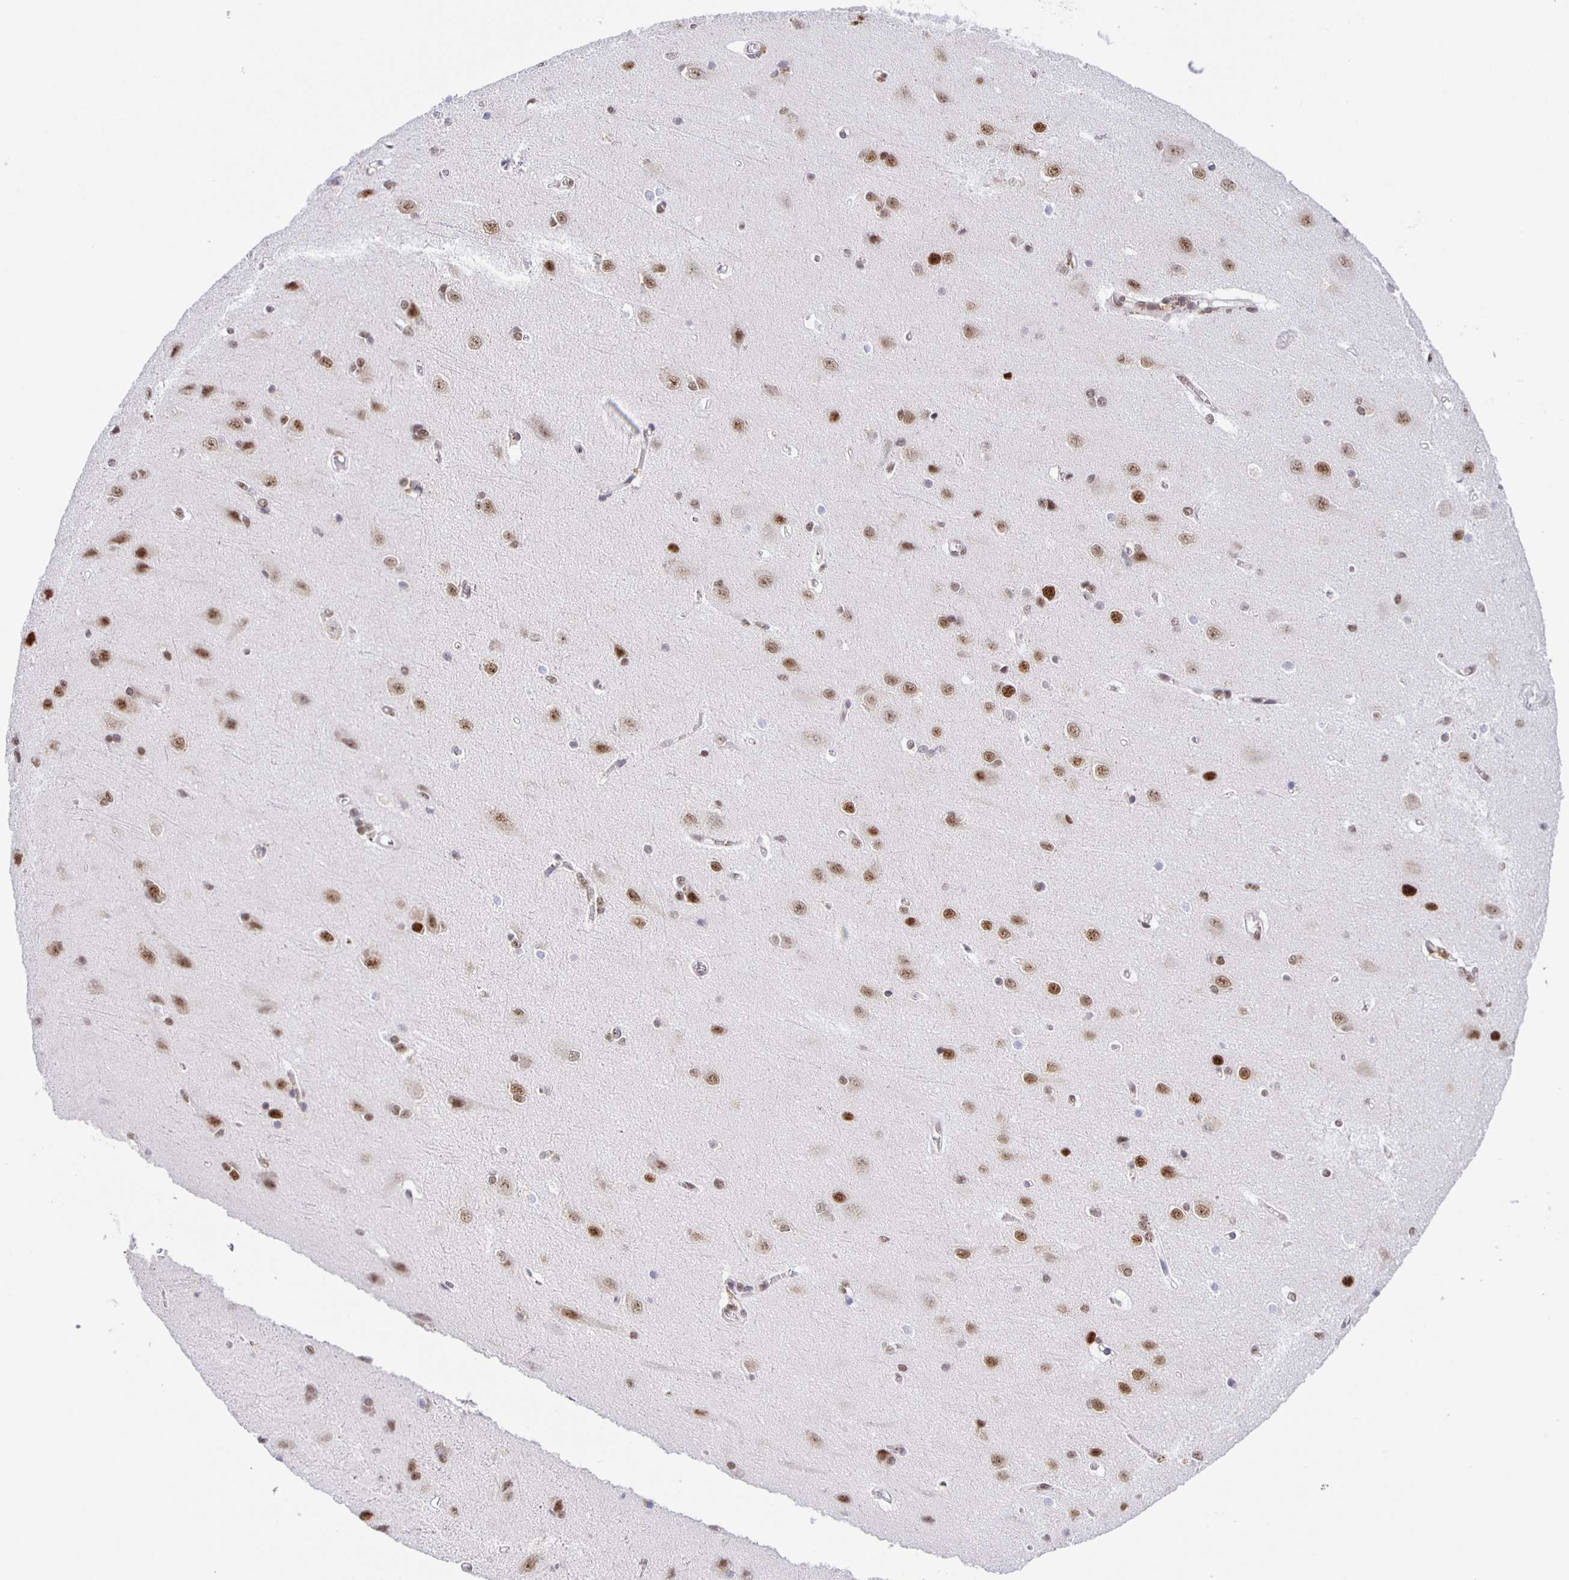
{"staining": {"intensity": "weak", "quantity": "25%-75%", "location": "nuclear"}, "tissue": "cerebral cortex", "cell_type": "Endothelial cells", "image_type": "normal", "snomed": [{"axis": "morphology", "description": "Normal tissue, NOS"}, {"axis": "topography", "description": "Cerebral cortex"}], "caption": "Cerebral cortex stained for a protein (brown) exhibits weak nuclear positive expression in approximately 25%-75% of endothelial cells.", "gene": "ZRANB2", "patient": {"sex": "male", "age": 37}}